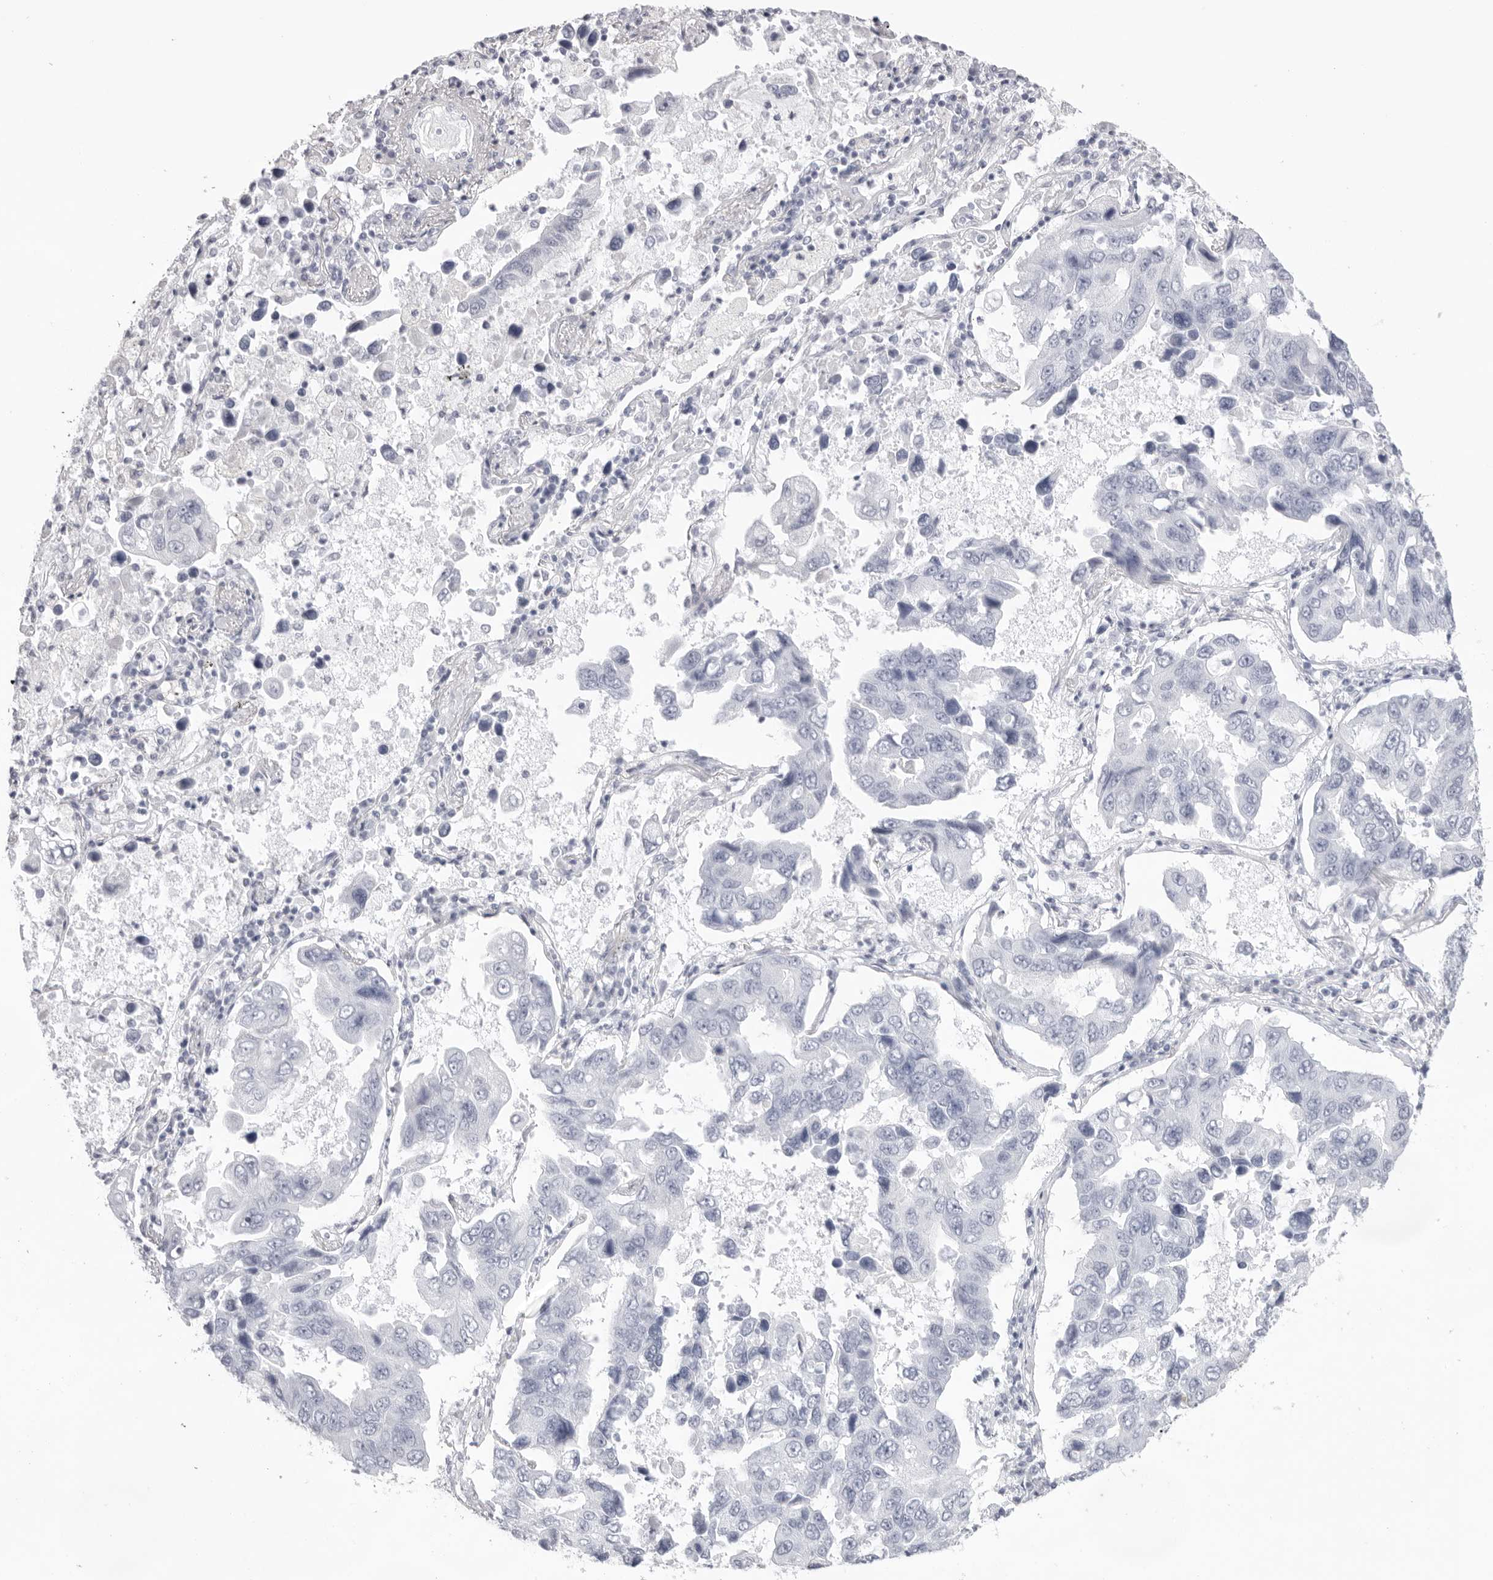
{"staining": {"intensity": "negative", "quantity": "none", "location": "none"}, "tissue": "lung cancer", "cell_type": "Tumor cells", "image_type": "cancer", "snomed": [{"axis": "morphology", "description": "Adenocarcinoma, NOS"}, {"axis": "topography", "description": "Lung"}], "caption": "Human lung cancer (adenocarcinoma) stained for a protein using IHC demonstrates no expression in tumor cells.", "gene": "KLK12", "patient": {"sex": "male", "age": 64}}